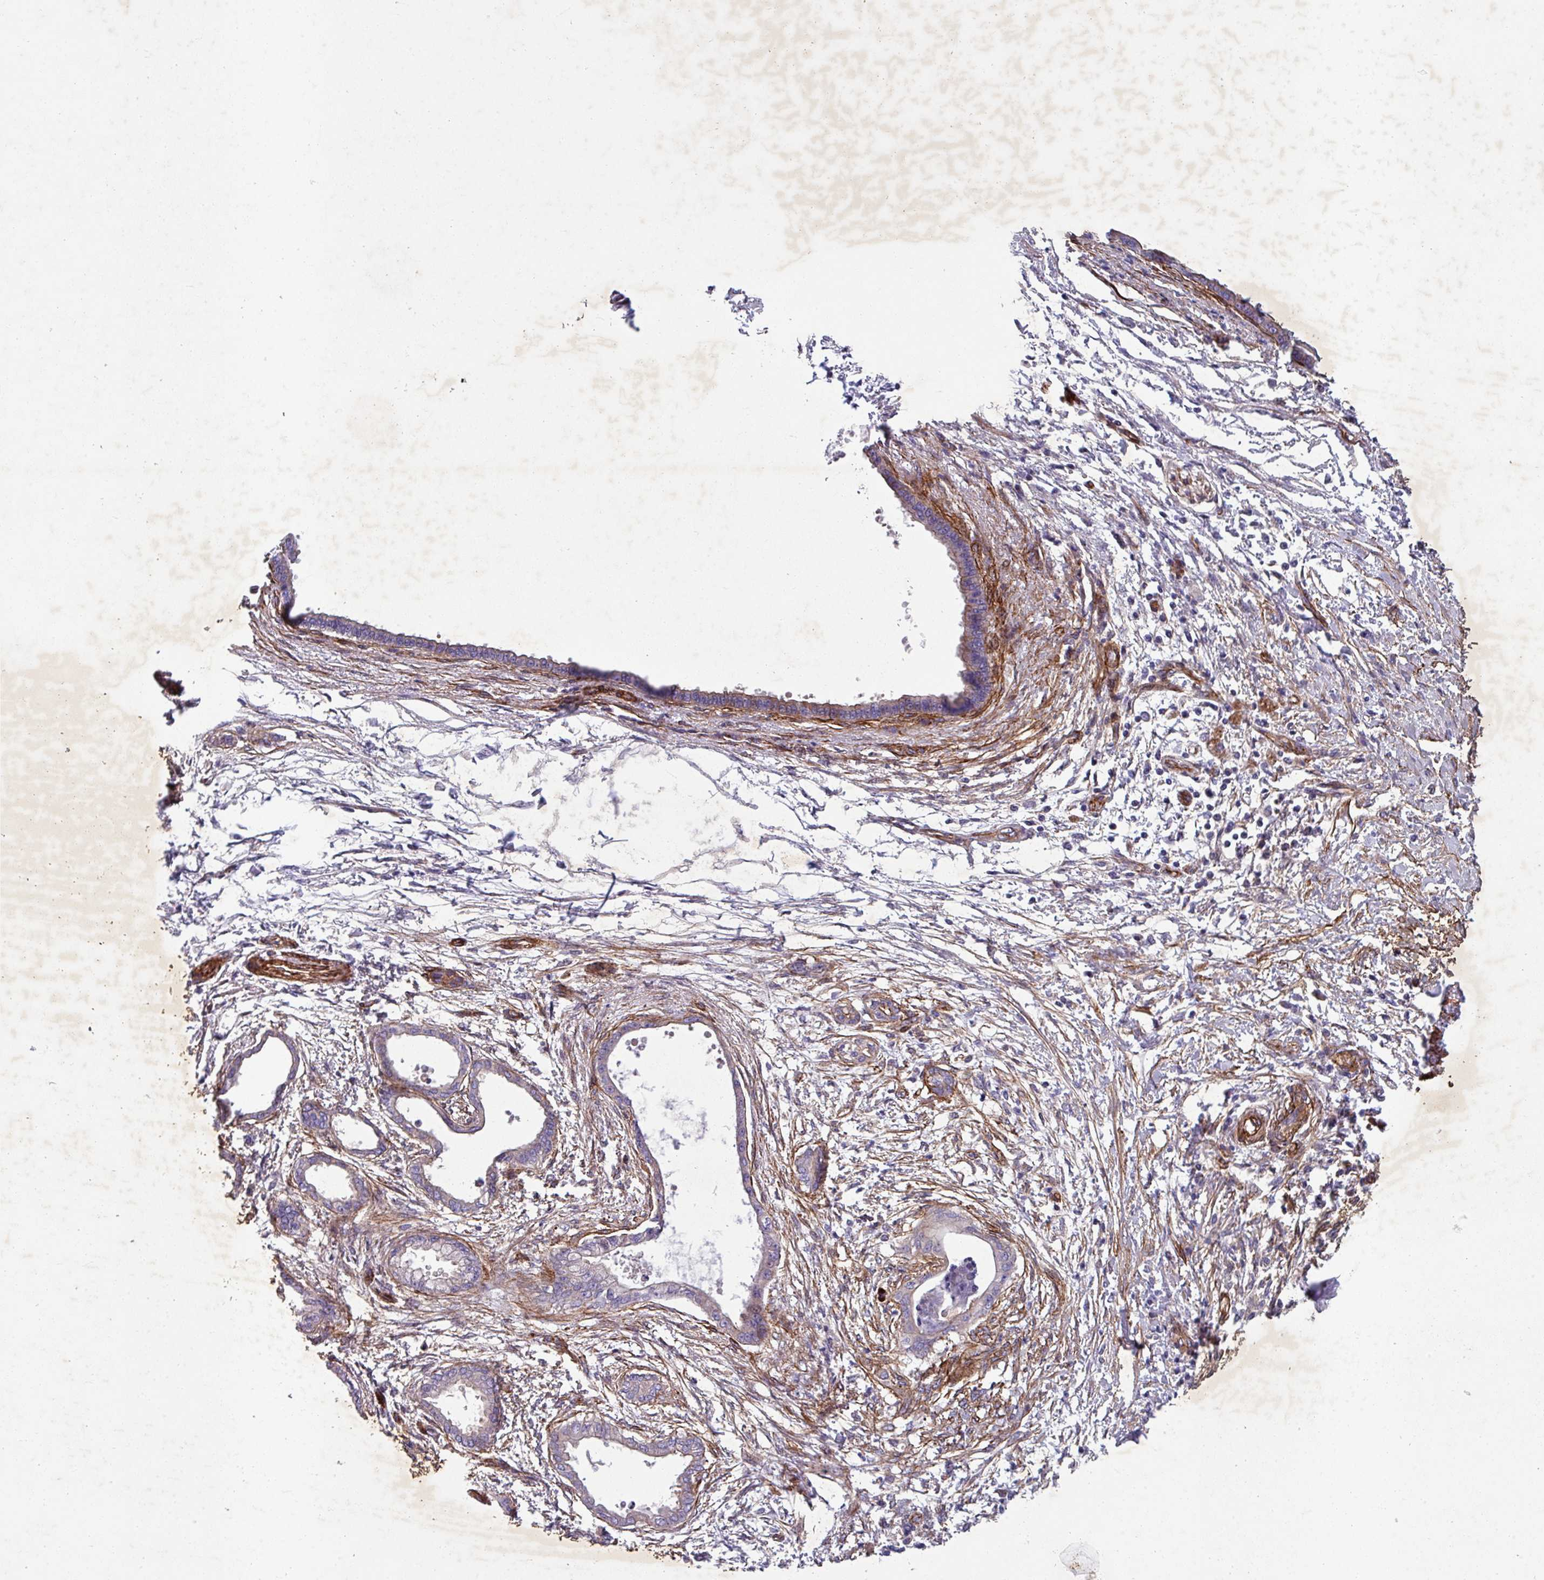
{"staining": {"intensity": "weak", "quantity": "25%-75%", "location": "cytoplasmic/membranous"}, "tissue": "pancreatic cancer", "cell_type": "Tumor cells", "image_type": "cancer", "snomed": [{"axis": "morphology", "description": "Adenocarcinoma, NOS"}, {"axis": "topography", "description": "Pancreas"}], "caption": "About 25%-75% of tumor cells in human adenocarcinoma (pancreatic) demonstrate weak cytoplasmic/membranous protein staining as visualized by brown immunohistochemical staining.", "gene": "ATP2C2", "patient": {"sex": "female", "age": 55}}